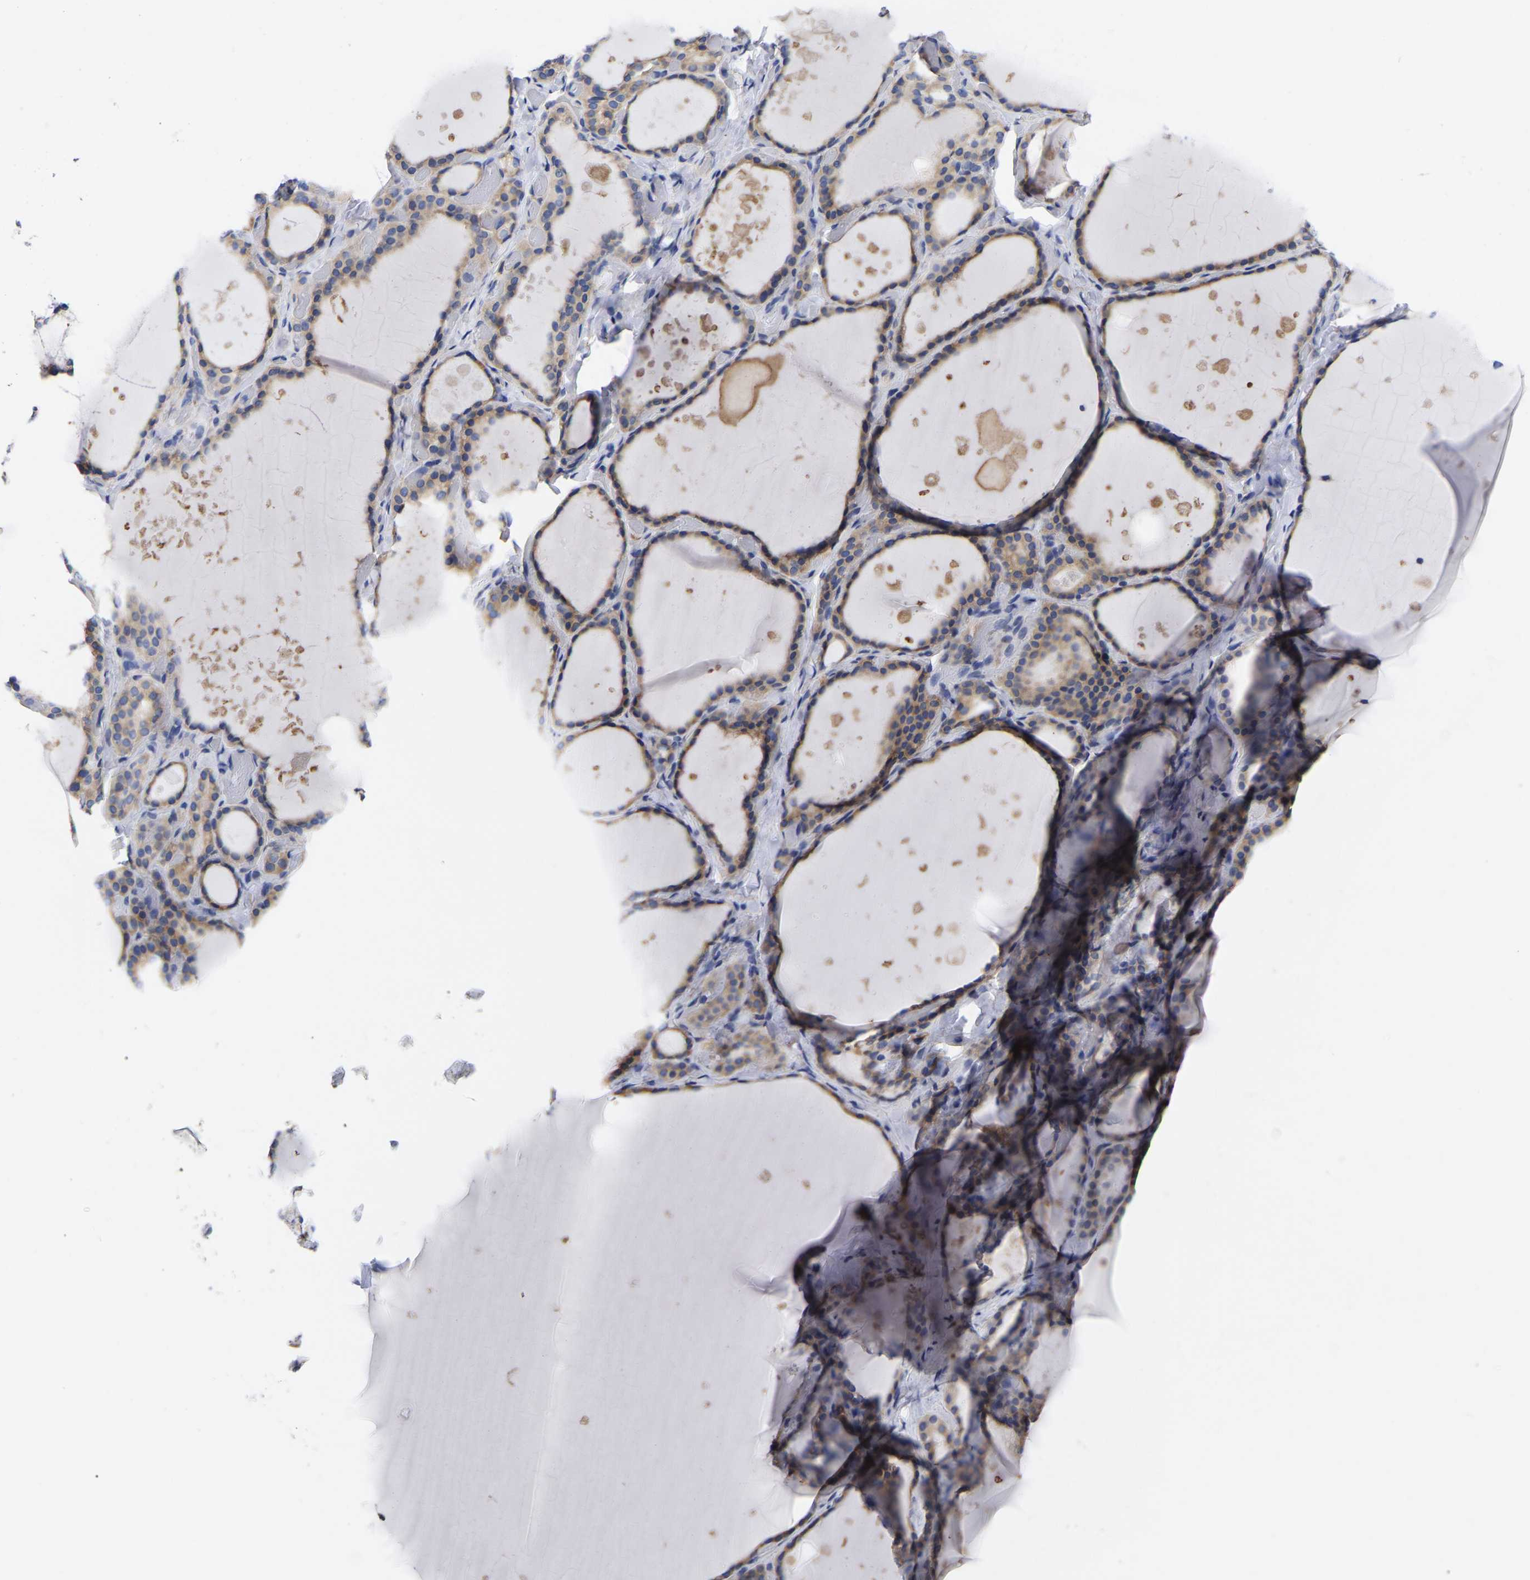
{"staining": {"intensity": "moderate", "quantity": ">75%", "location": "cytoplasmic/membranous"}, "tissue": "thyroid gland", "cell_type": "Glandular cells", "image_type": "normal", "snomed": [{"axis": "morphology", "description": "Normal tissue, NOS"}, {"axis": "topography", "description": "Thyroid gland"}], "caption": "Thyroid gland stained for a protein (brown) reveals moderate cytoplasmic/membranous positive positivity in about >75% of glandular cells.", "gene": "CFAP298", "patient": {"sex": "female", "age": 44}}